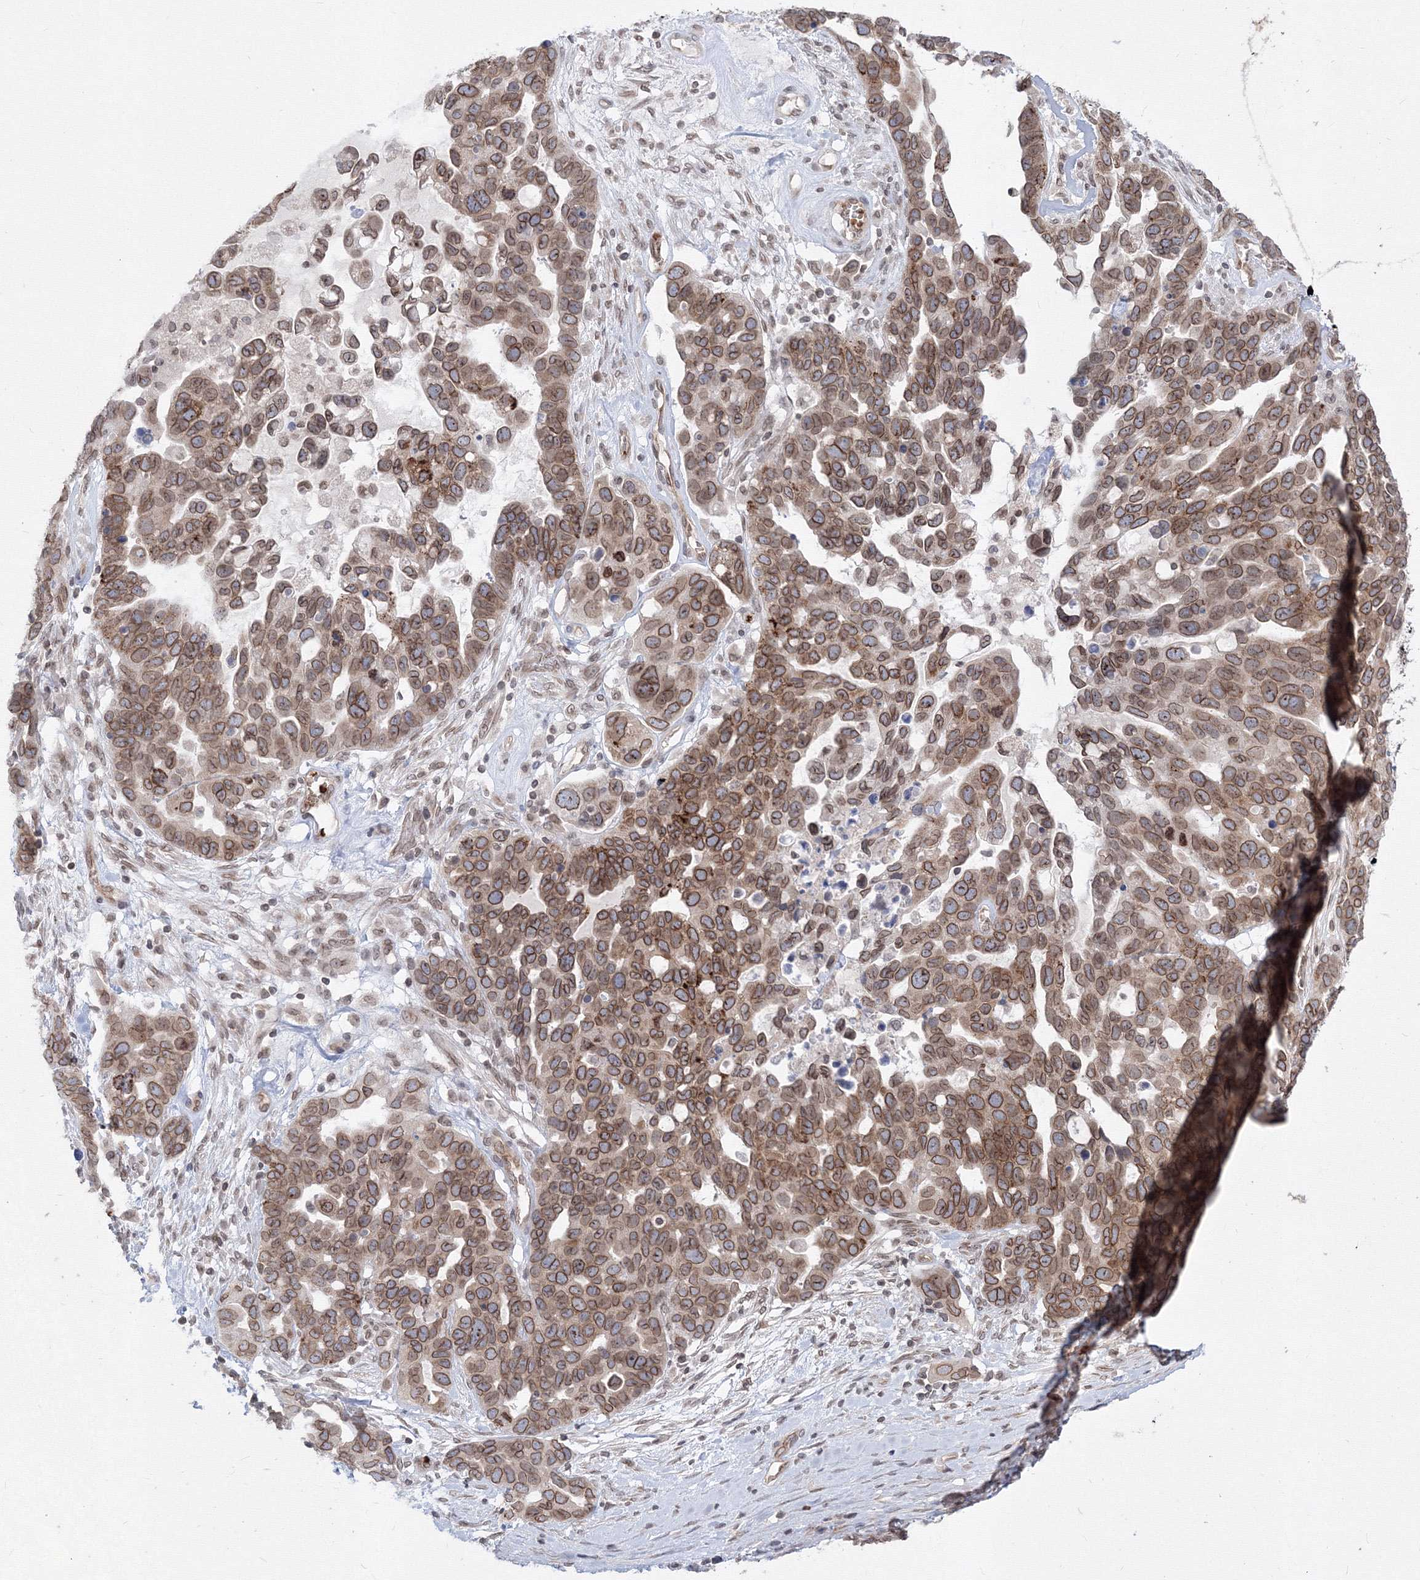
{"staining": {"intensity": "moderate", "quantity": ">75%", "location": "cytoplasmic/membranous,nuclear"}, "tissue": "ovarian cancer", "cell_type": "Tumor cells", "image_type": "cancer", "snomed": [{"axis": "morphology", "description": "Cystadenocarcinoma, serous, NOS"}, {"axis": "topography", "description": "Ovary"}], "caption": "Ovarian serous cystadenocarcinoma stained for a protein reveals moderate cytoplasmic/membranous and nuclear positivity in tumor cells. (Stains: DAB in brown, nuclei in blue, Microscopy: brightfield microscopy at high magnification).", "gene": "DNAJB2", "patient": {"sex": "female", "age": 54}}